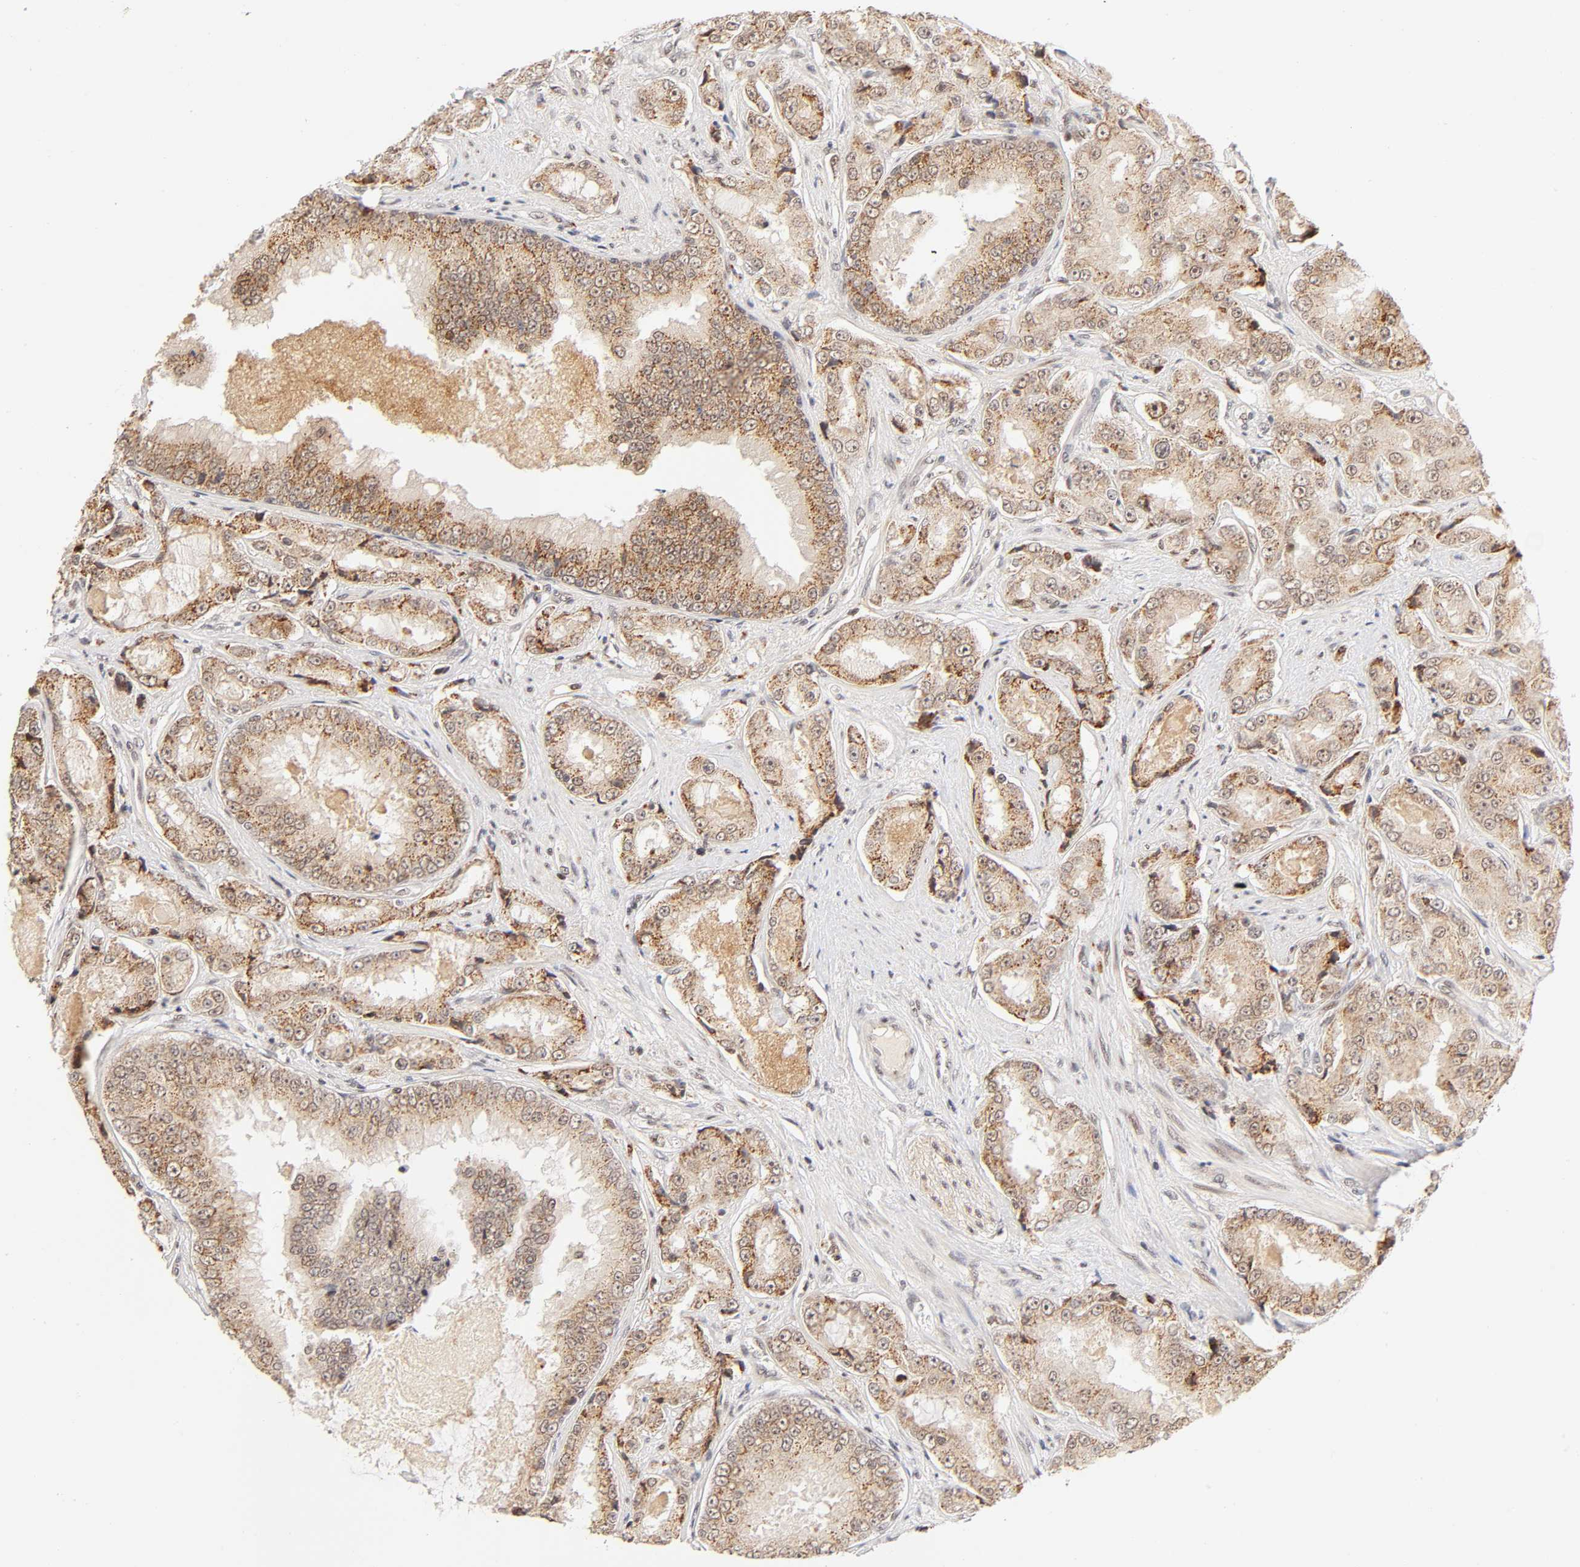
{"staining": {"intensity": "moderate", "quantity": ">75%", "location": "cytoplasmic/membranous"}, "tissue": "prostate cancer", "cell_type": "Tumor cells", "image_type": "cancer", "snomed": [{"axis": "morphology", "description": "Adenocarcinoma, High grade"}, {"axis": "topography", "description": "Prostate"}], "caption": "Immunohistochemical staining of high-grade adenocarcinoma (prostate) reveals medium levels of moderate cytoplasmic/membranous protein expression in approximately >75% of tumor cells. (Stains: DAB in brown, nuclei in blue, Microscopy: brightfield microscopy at high magnification).", "gene": "TAF10", "patient": {"sex": "male", "age": 73}}